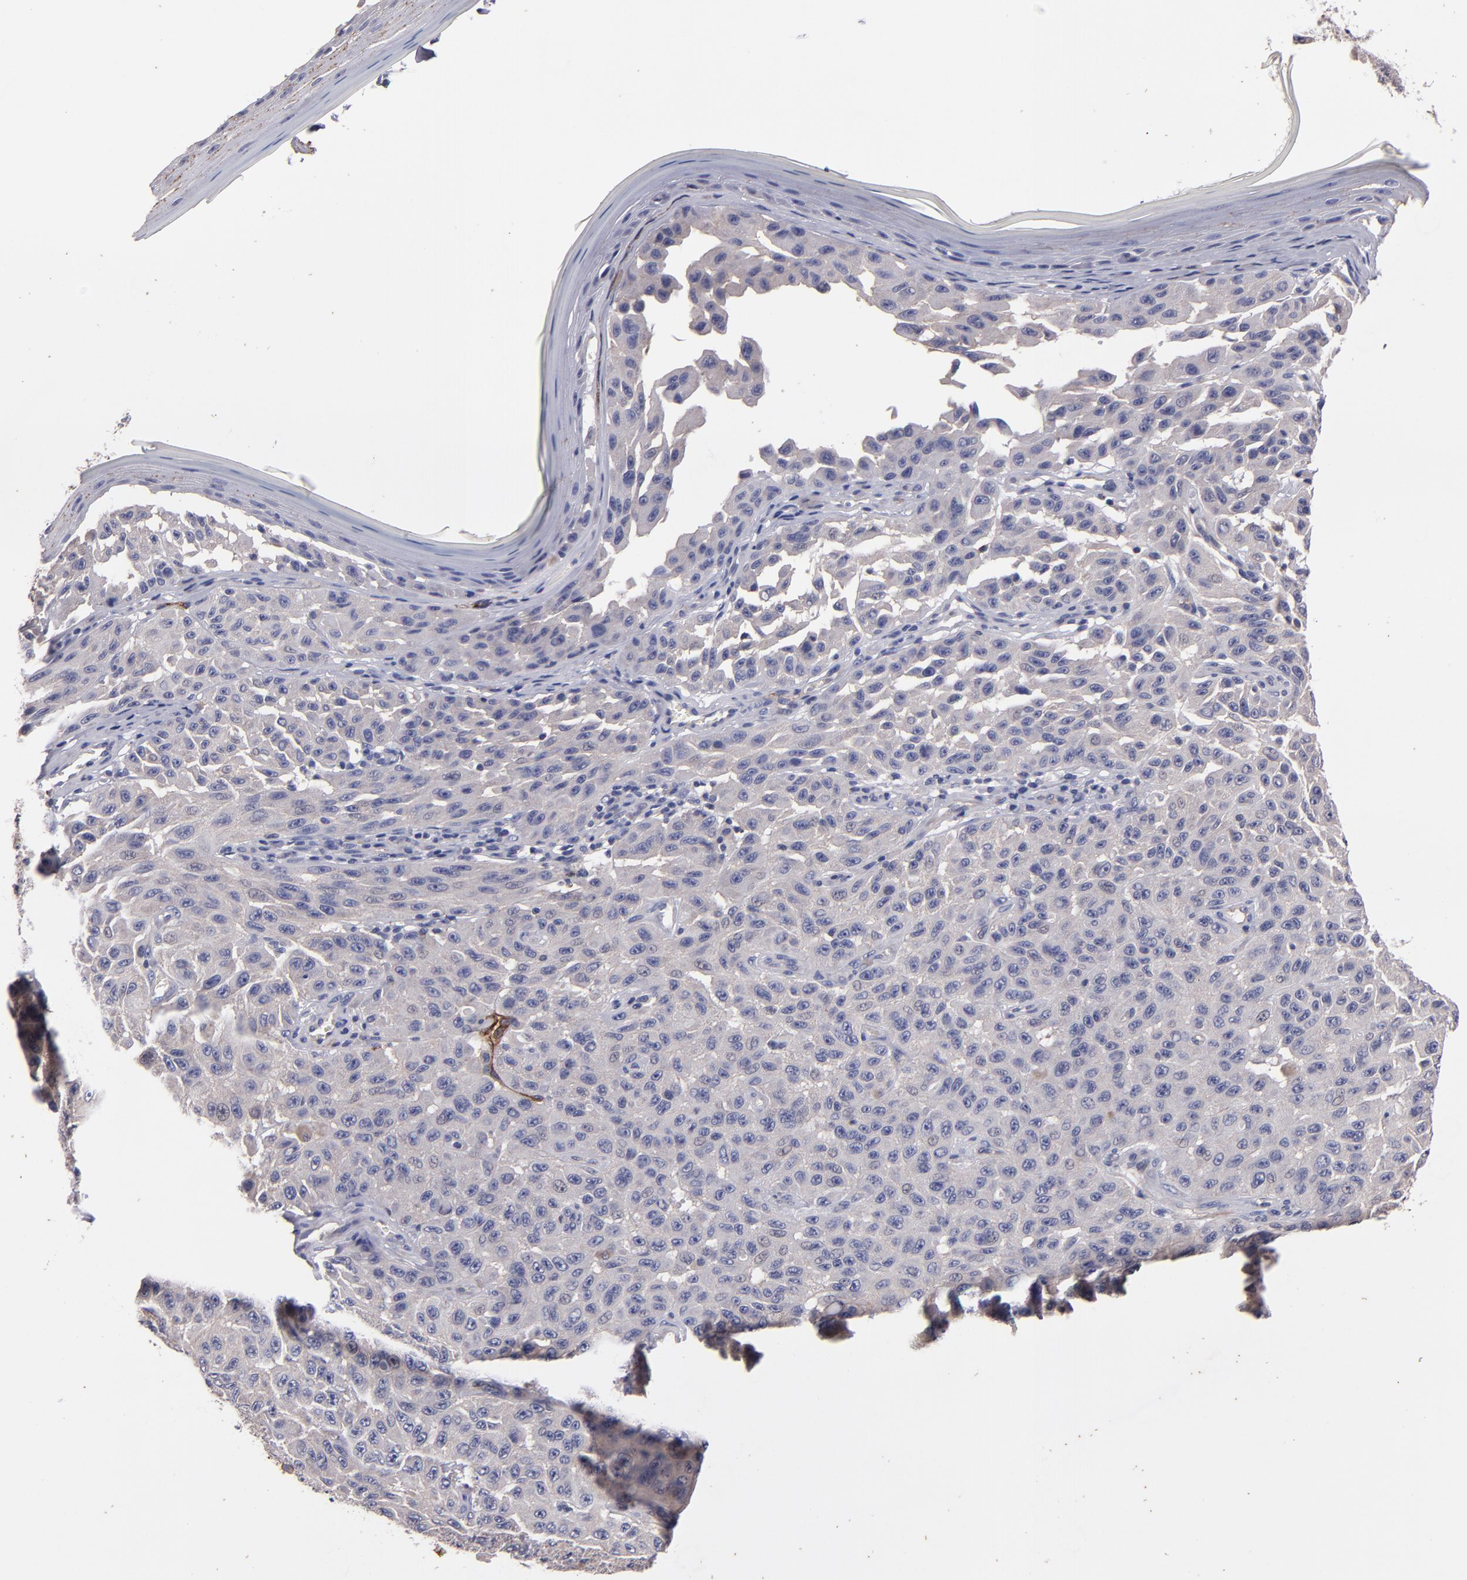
{"staining": {"intensity": "negative", "quantity": "none", "location": "none"}, "tissue": "melanoma", "cell_type": "Tumor cells", "image_type": "cancer", "snomed": [{"axis": "morphology", "description": "Malignant melanoma, NOS"}, {"axis": "topography", "description": "Skin"}], "caption": "An IHC histopathology image of melanoma is shown. There is no staining in tumor cells of melanoma.", "gene": "CLDN5", "patient": {"sex": "male", "age": 30}}